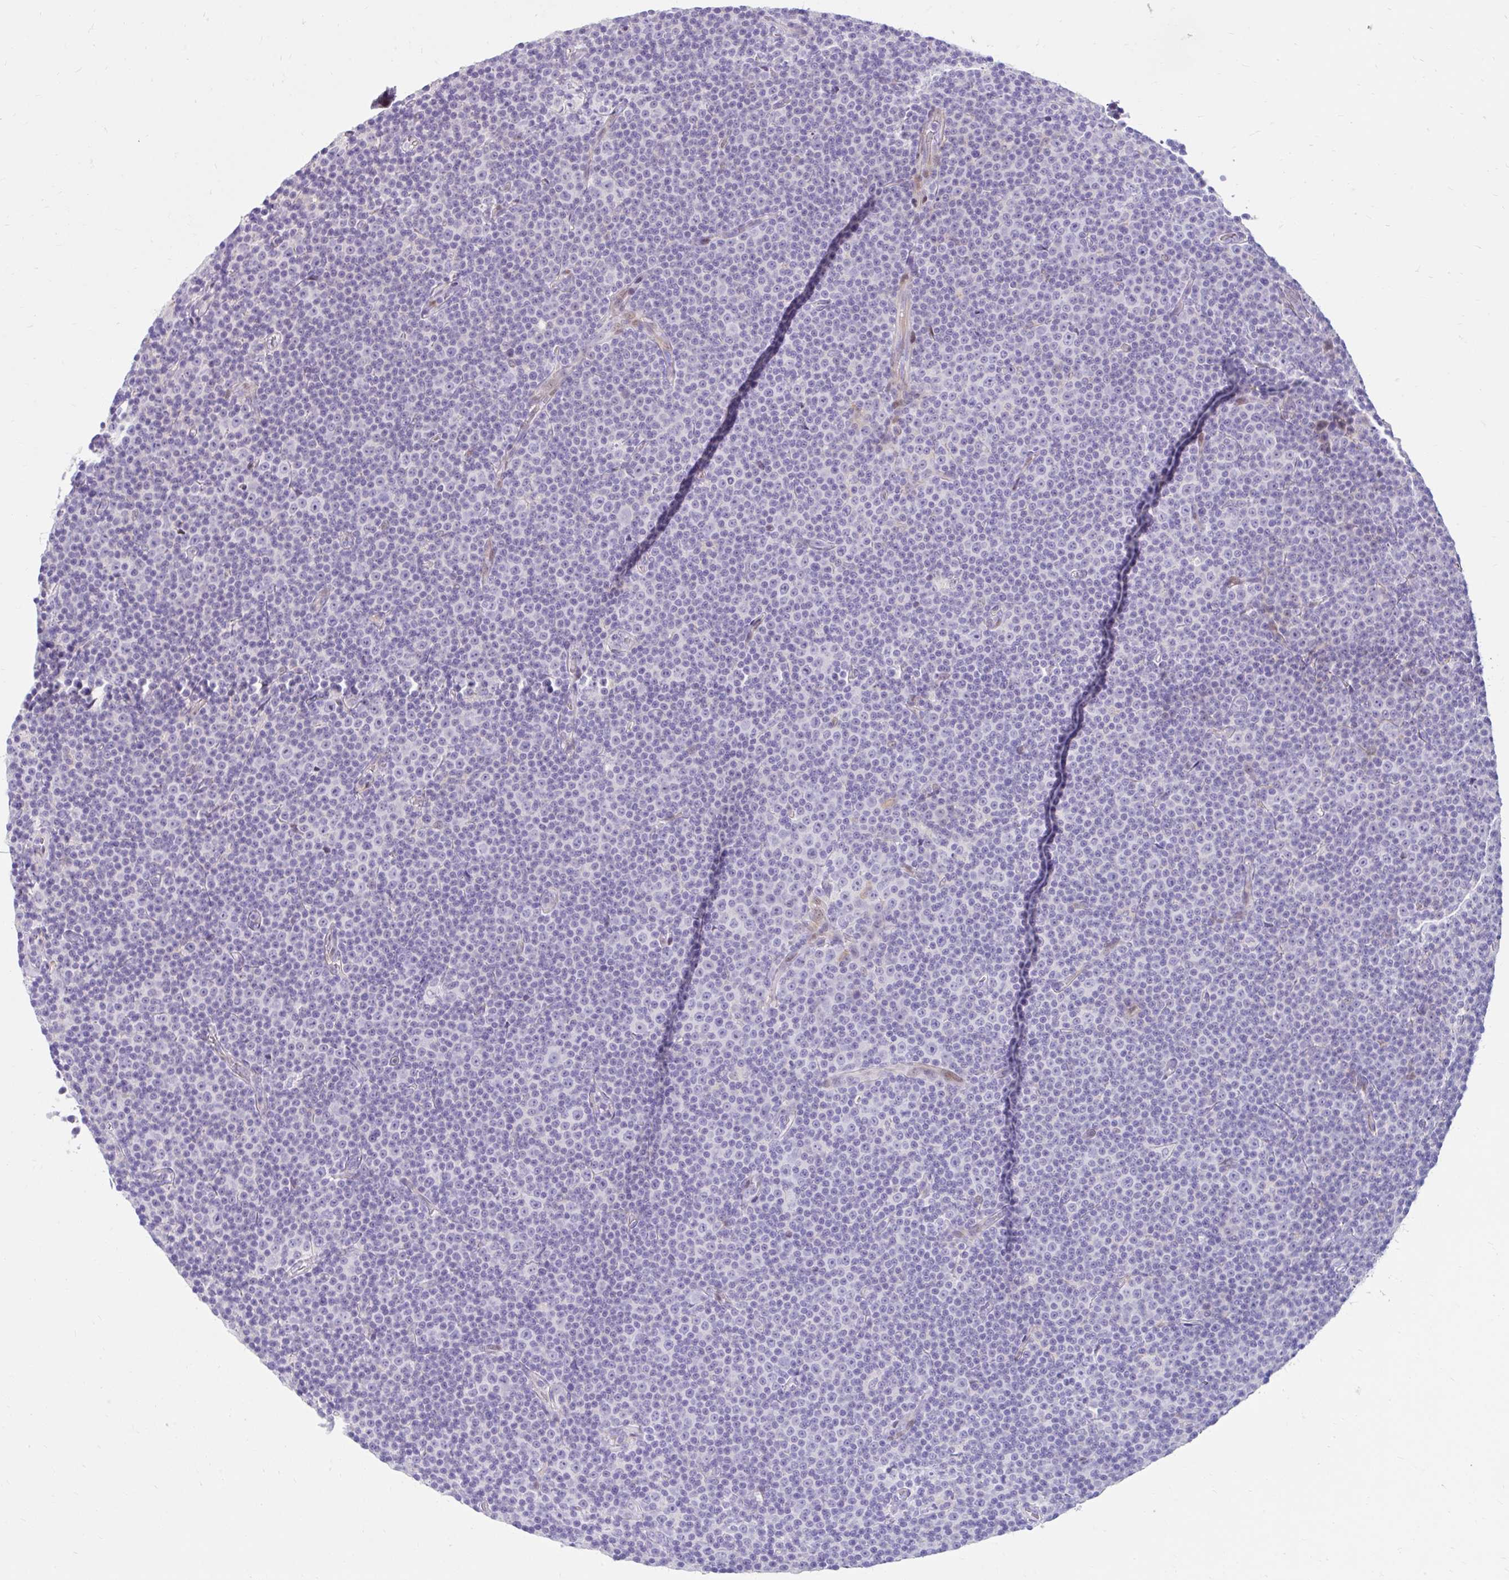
{"staining": {"intensity": "negative", "quantity": "none", "location": "none"}, "tissue": "lymphoma", "cell_type": "Tumor cells", "image_type": "cancer", "snomed": [{"axis": "morphology", "description": "Malignant lymphoma, non-Hodgkin's type, Low grade"}, {"axis": "topography", "description": "Lymph node"}], "caption": "Lymphoma stained for a protein using IHC demonstrates no expression tumor cells.", "gene": "NHLH2", "patient": {"sex": "female", "age": 67}}